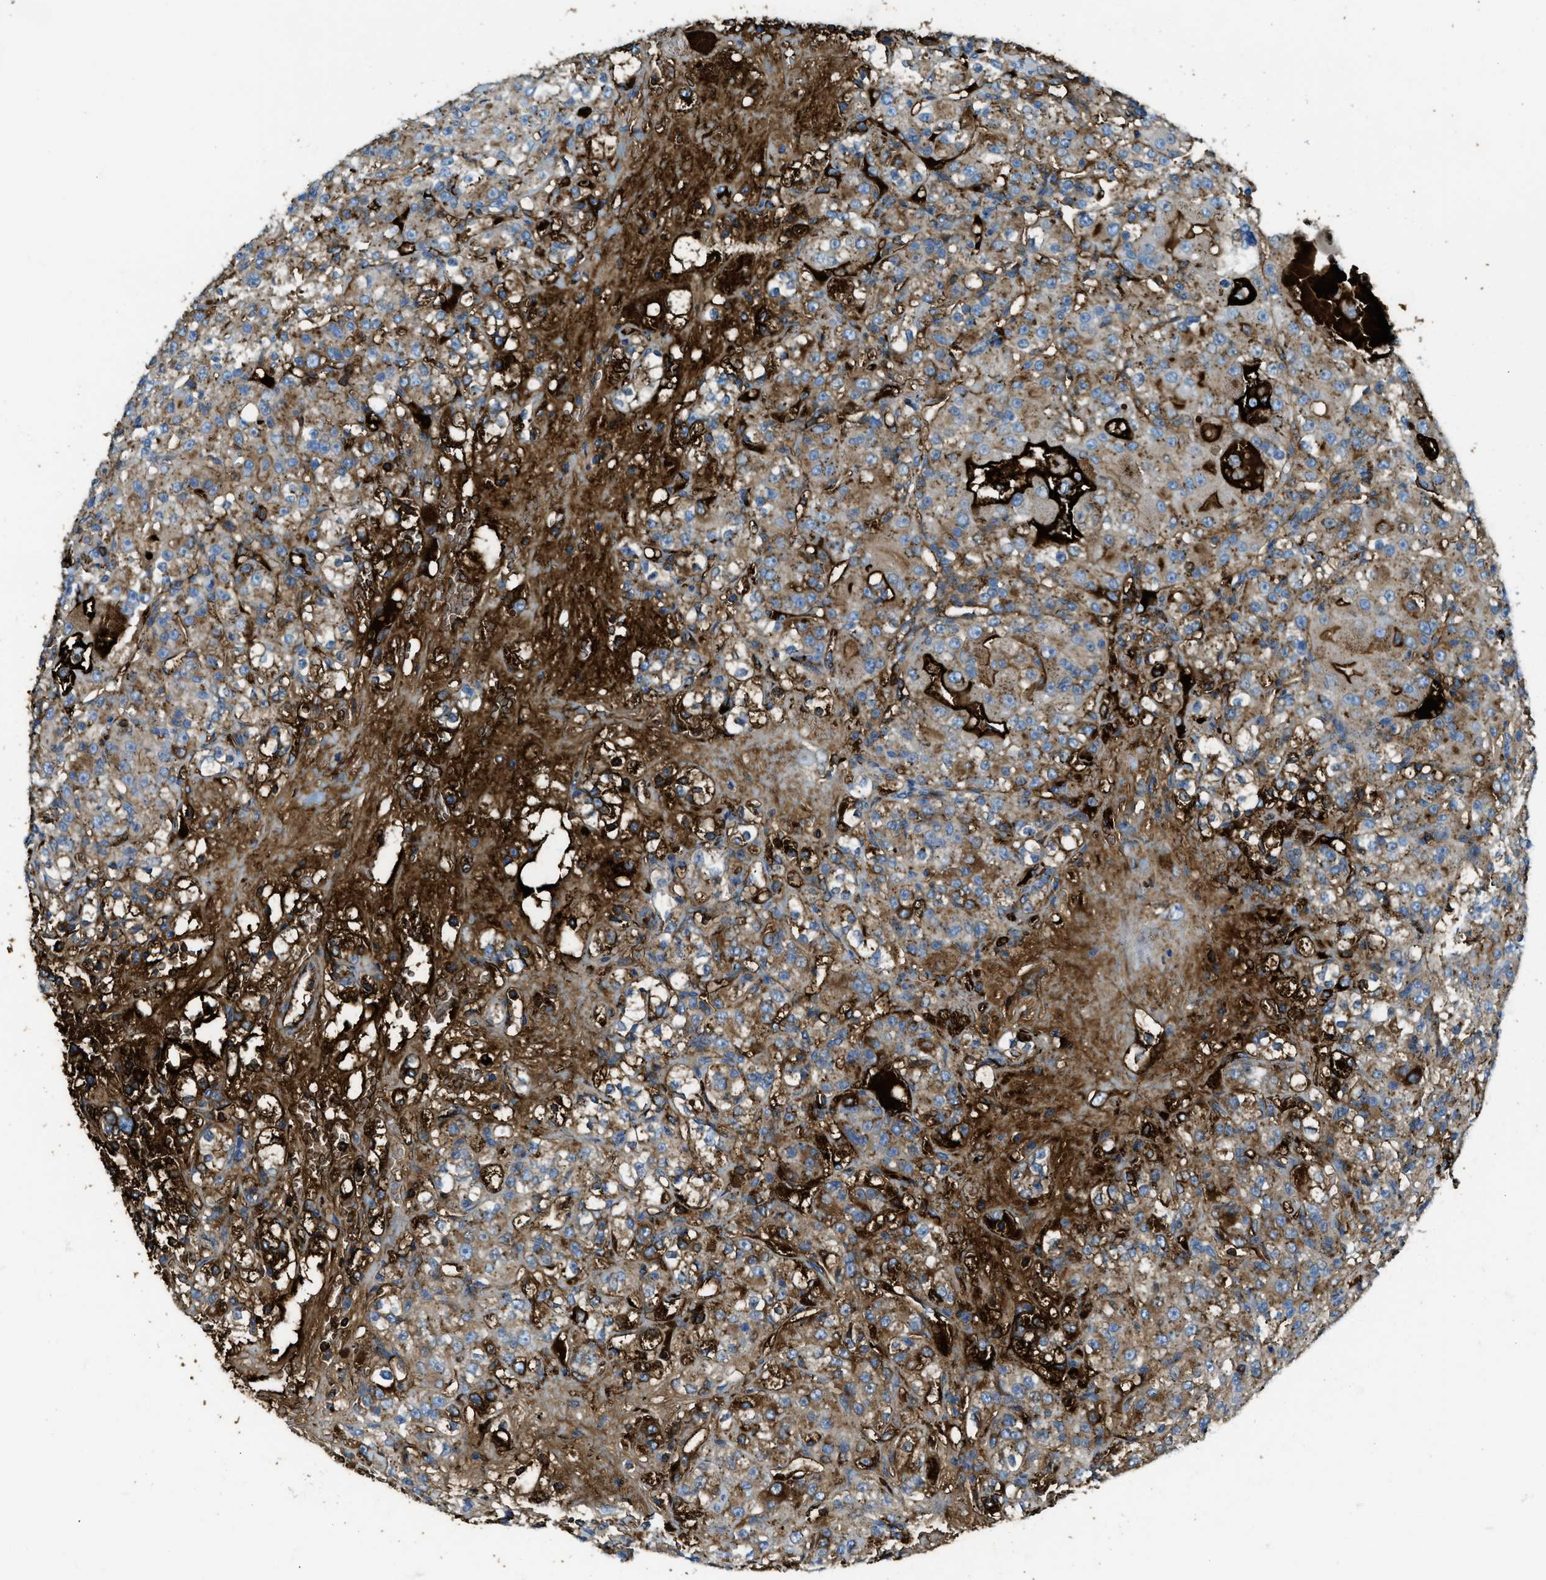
{"staining": {"intensity": "moderate", "quantity": "25%-75%", "location": "cytoplasmic/membranous"}, "tissue": "renal cancer", "cell_type": "Tumor cells", "image_type": "cancer", "snomed": [{"axis": "morphology", "description": "Normal tissue, NOS"}, {"axis": "morphology", "description": "Adenocarcinoma, NOS"}, {"axis": "topography", "description": "Kidney"}], "caption": "Tumor cells exhibit medium levels of moderate cytoplasmic/membranous positivity in about 25%-75% of cells in renal cancer (adenocarcinoma).", "gene": "TRIM59", "patient": {"sex": "male", "age": 61}}